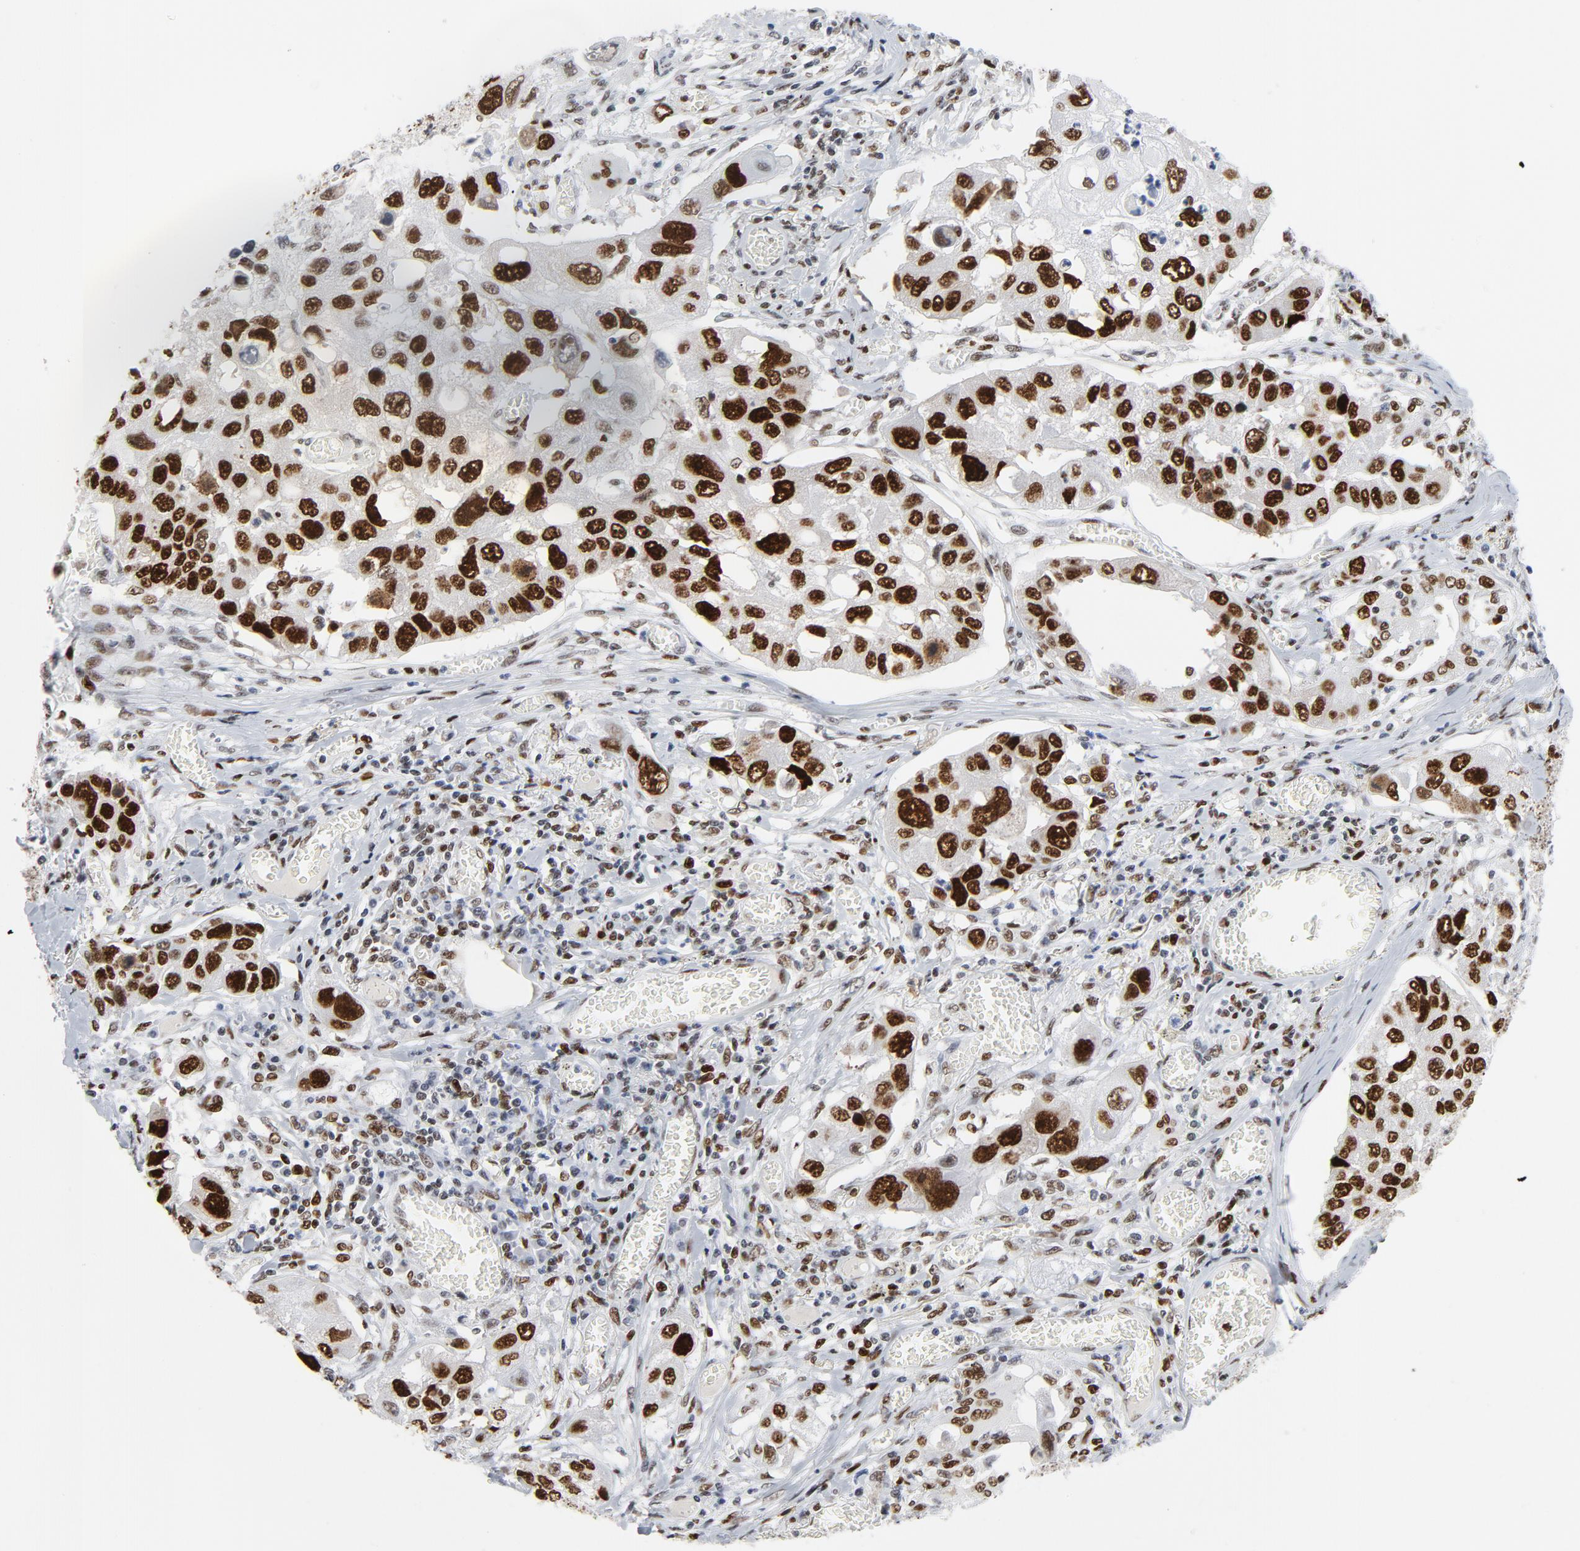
{"staining": {"intensity": "strong", "quantity": ">75%", "location": "nuclear"}, "tissue": "lung cancer", "cell_type": "Tumor cells", "image_type": "cancer", "snomed": [{"axis": "morphology", "description": "Squamous cell carcinoma, NOS"}, {"axis": "topography", "description": "Lung"}], "caption": "Immunohistochemical staining of human lung squamous cell carcinoma shows high levels of strong nuclear expression in approximately >75% of tumor cells. The protein is stained brown, and the nuclei are stained in blue (DAB (3,3'-diaminobenzidine) IHC with brightfield microscopy, high magnification).", "gene": "POLD1", "patient": {"sex": "male", "age": 71}}